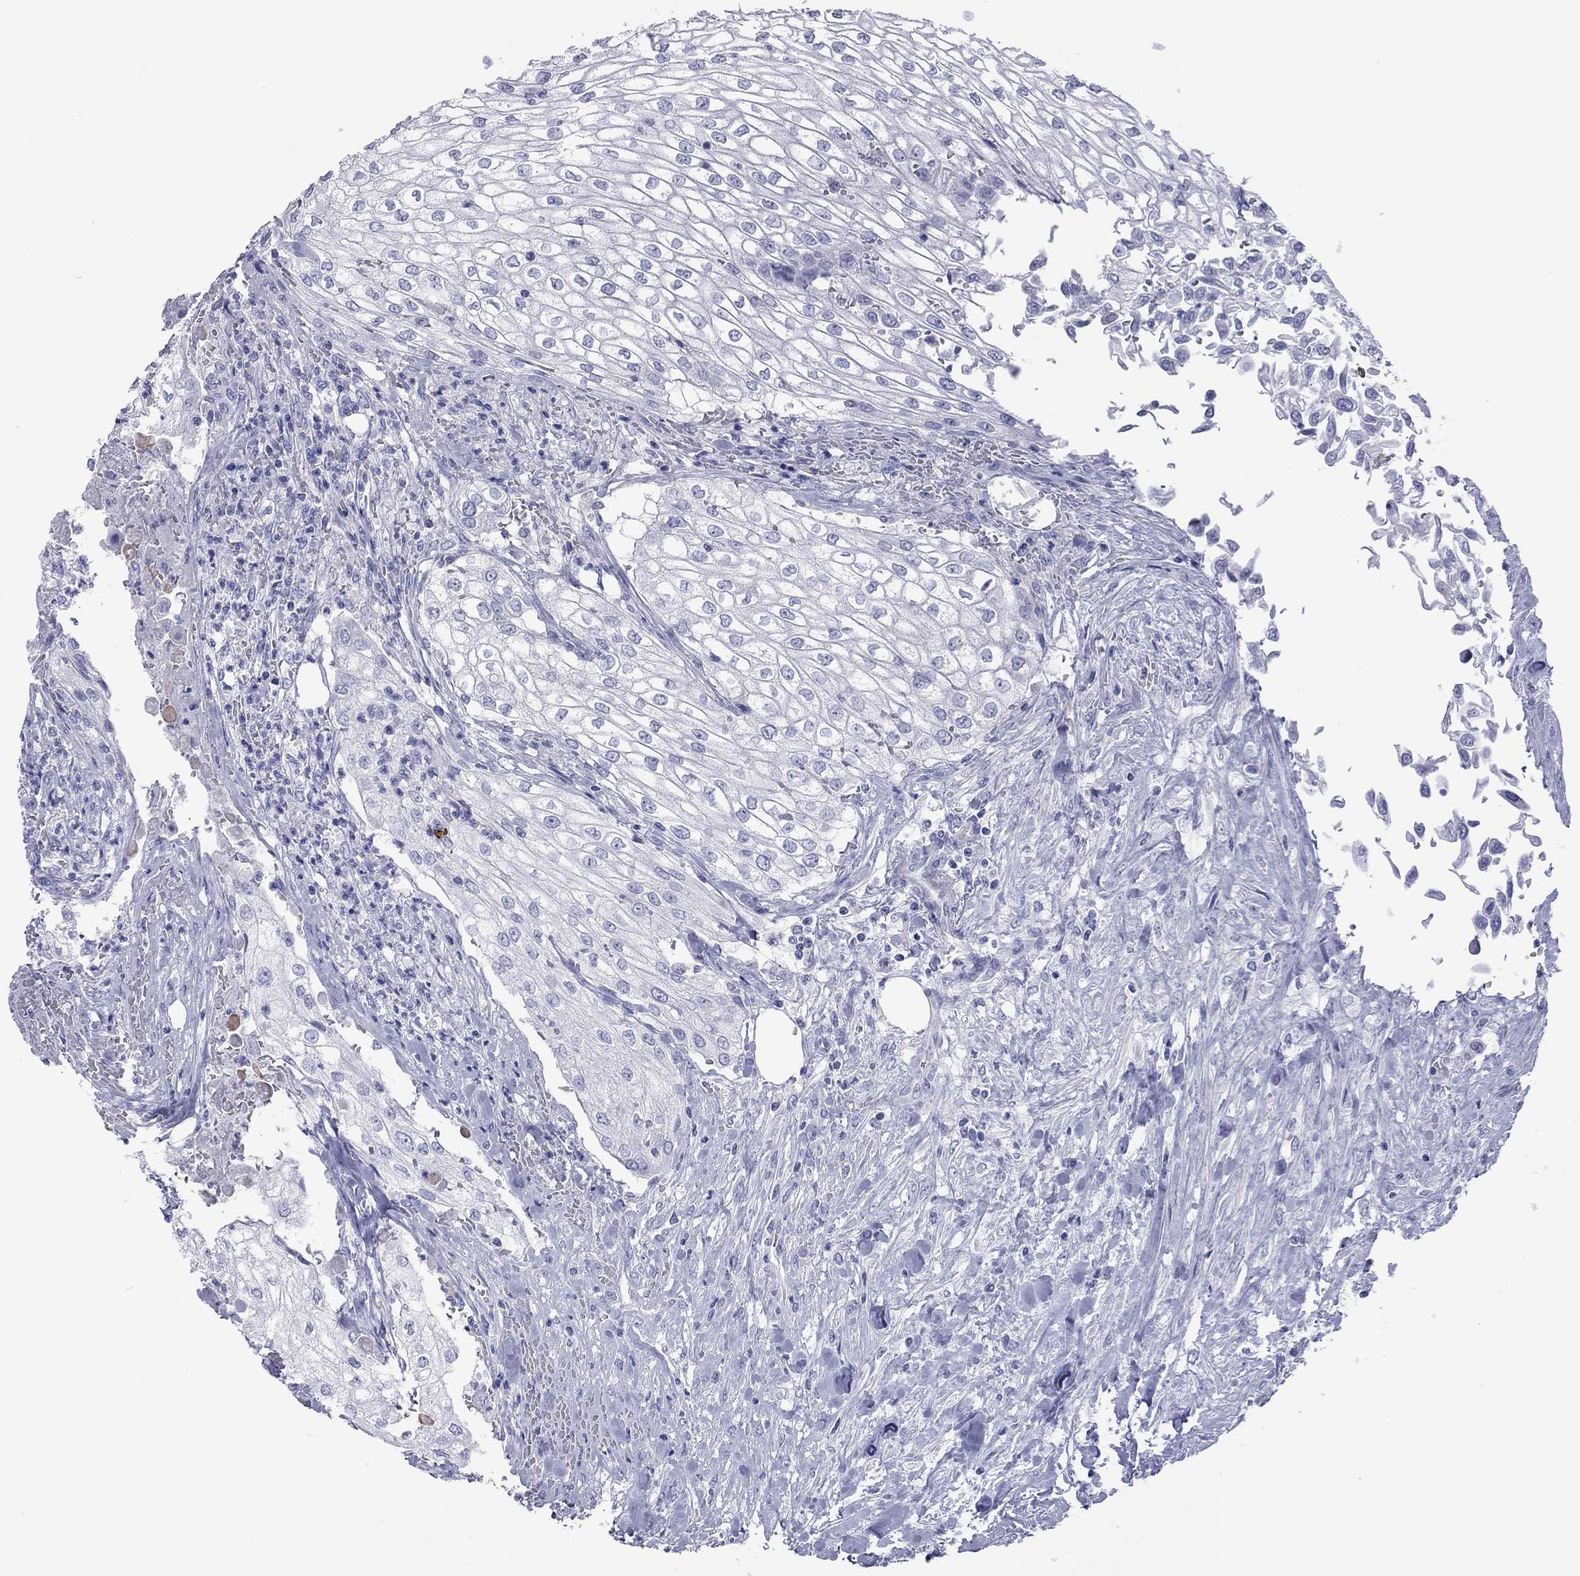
{"staining": {"intensity": "negative", "quantity": "none", "location": "none"}, "tissue": "urothelial cancer", "cell_type": "Tumor cells", "image_type": "cancer", "snomed": [{"axis": "morphology", "description": "Urothelial carcinoma, High grade"}, {"axis": "topography", "description": "Urinary bladder"}], "caption": "An IHC micrograph of high-grade urothelial carcinoma is shown. There is no staining in tumor cells of high-grade urothelial carcinoma.", "gene": "VSIG10", "patient": {"sex": "male", "age": 62}}